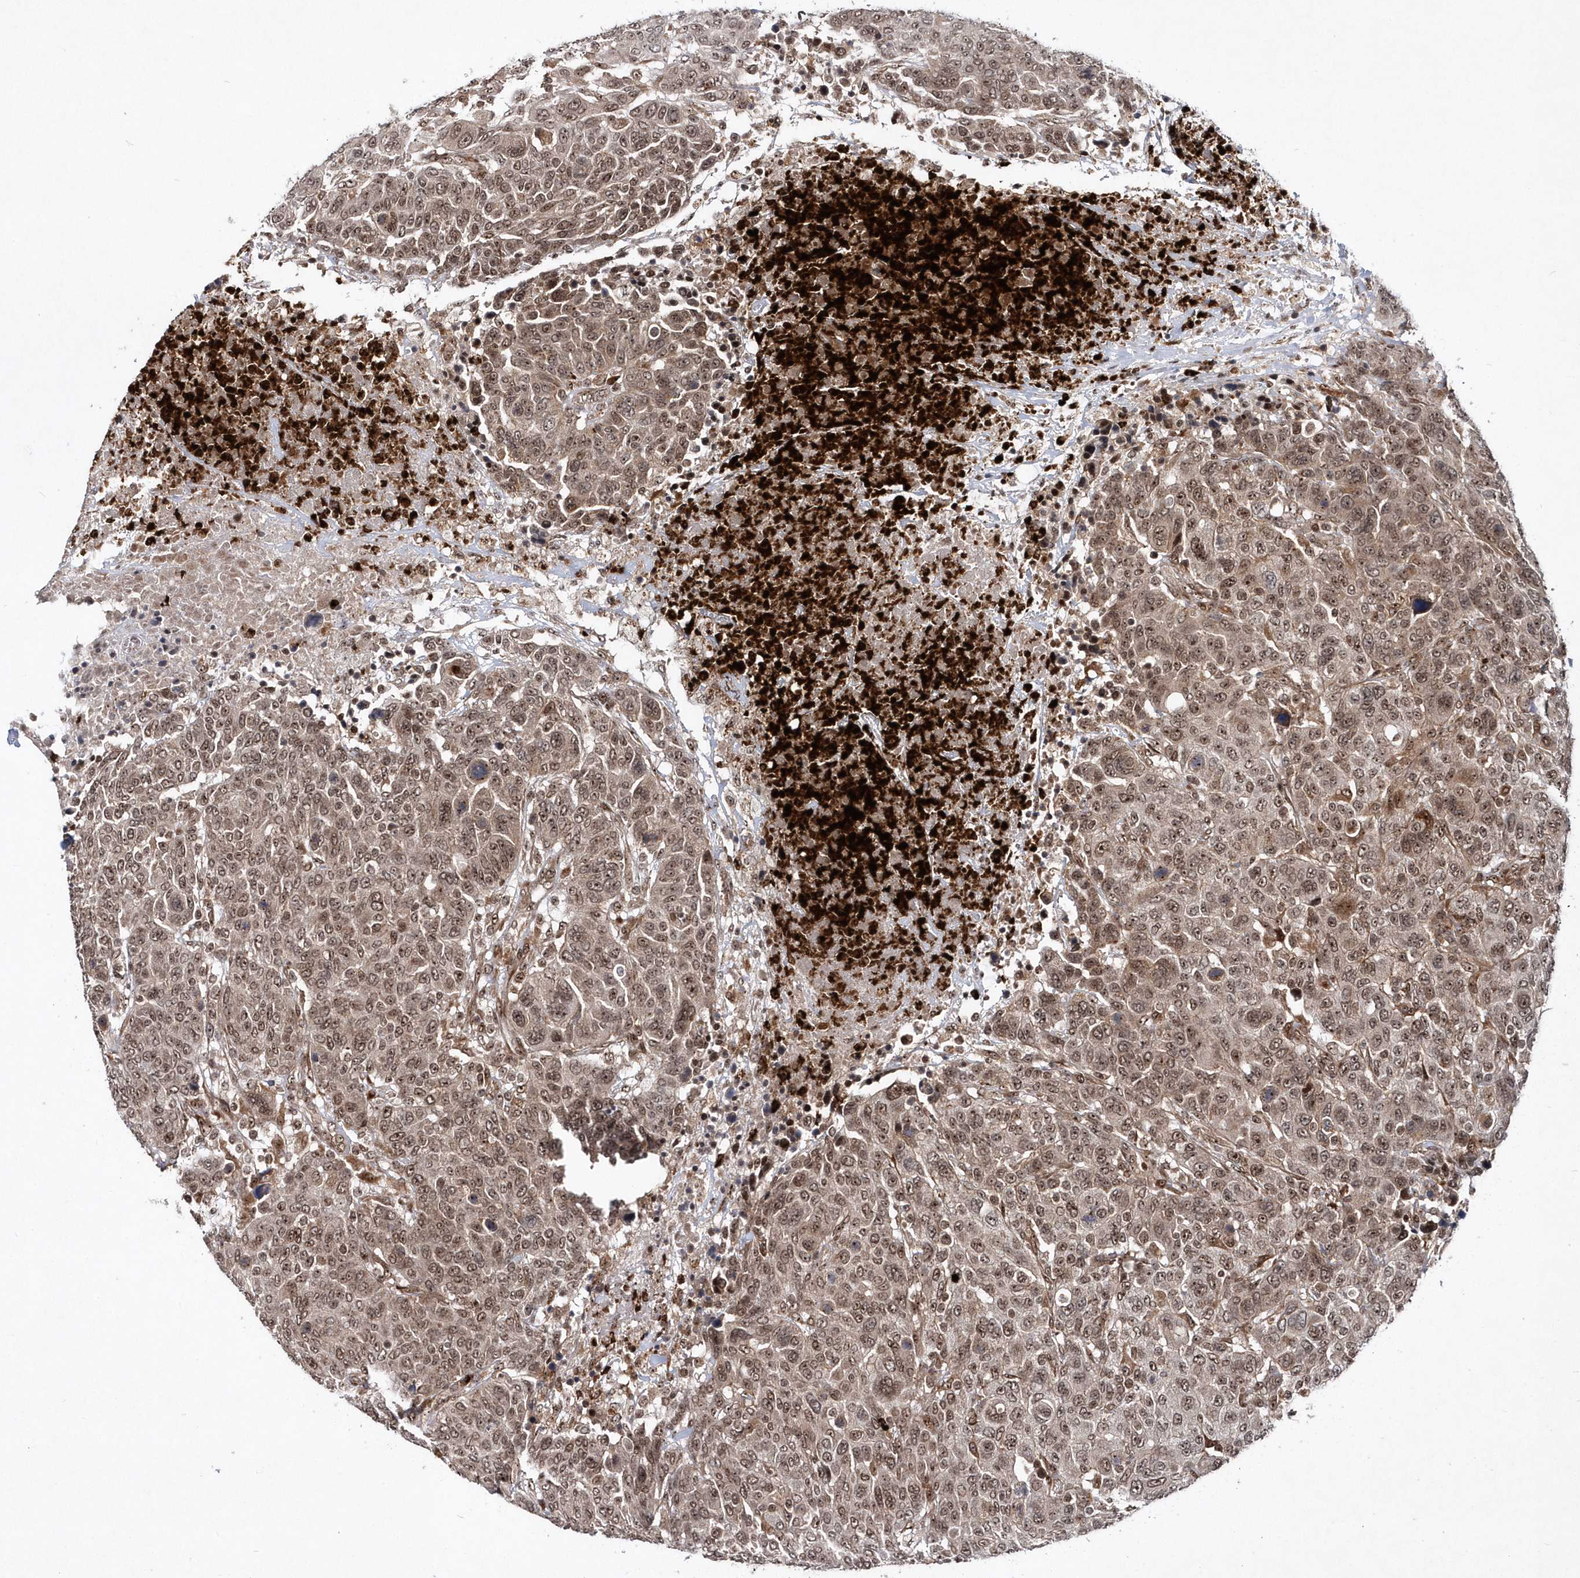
{"staining": {"intensity": "moderate", "quantity": ">75%", "location": "cytoplasmic/membranous,nuclear"}, "tissue": "breast cancer", "cell_type": "Tumor cells", "image_type": "cancer", "snomed": [{"axis": "morphology", "description": "Duct carcinoma"}, {"axis": "topography", "description": "Breast"}], "caption": "About >75% of tumor cells in human breast infiltrating ductal carcinoma demonstrate moderate cytoplasmic/membranous and nuclear protein positivity as visualized by brown immunohistochemical staining.", "gene": "SOWAHB", "patient": {"sex": "female", "age": 37}}